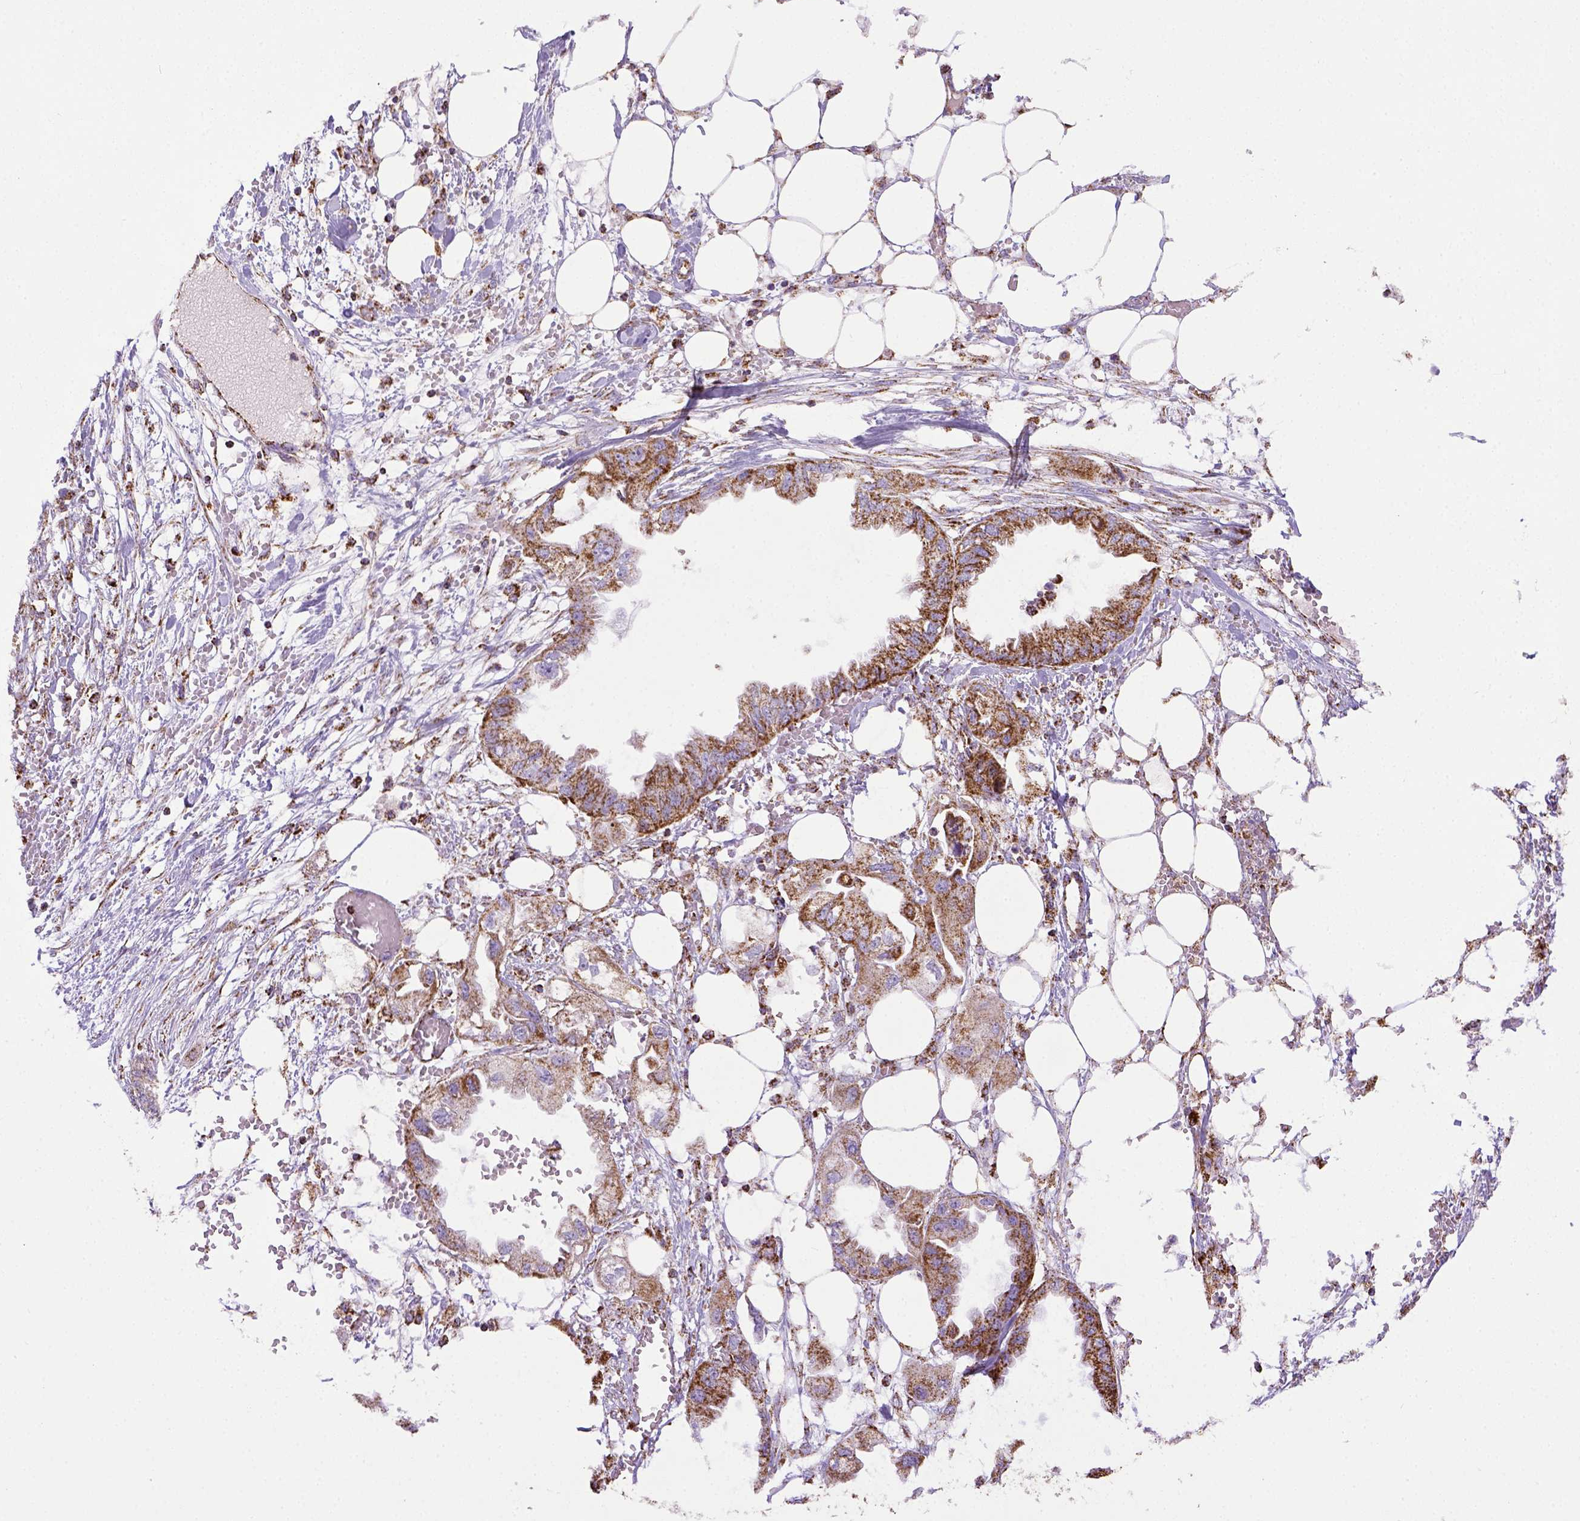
{"staining": {"intensity": "moderate", "quantity": ">75%", "location": "cytoplasmic/membranous"}, "tissue": "endometrial cancer", "cell_type": "Tumor cells", "image_type": "cancer", "snomed": [{"axis": "morphology", "description": "Adenocarcinoma, NOS"}, {"axis": "morphology", "description": "Adenocarcinoma, metastatic, NOS"}, {"axis": "topography", "description": "Adipose tissue"}, {"axis": "topography", "description": "Endometrium"}], "caption": "Endometrial adenocarcinoma stained for a protein displays moderate cytoplasmic/membranous positivity in tumor cells. Using DAB (brown) and hematoxylin (blue) stains, captured at high magnification using brightfield microscopy.", "gene": "MT-CO1", "patient": {"sex": "female", "age": 67}}